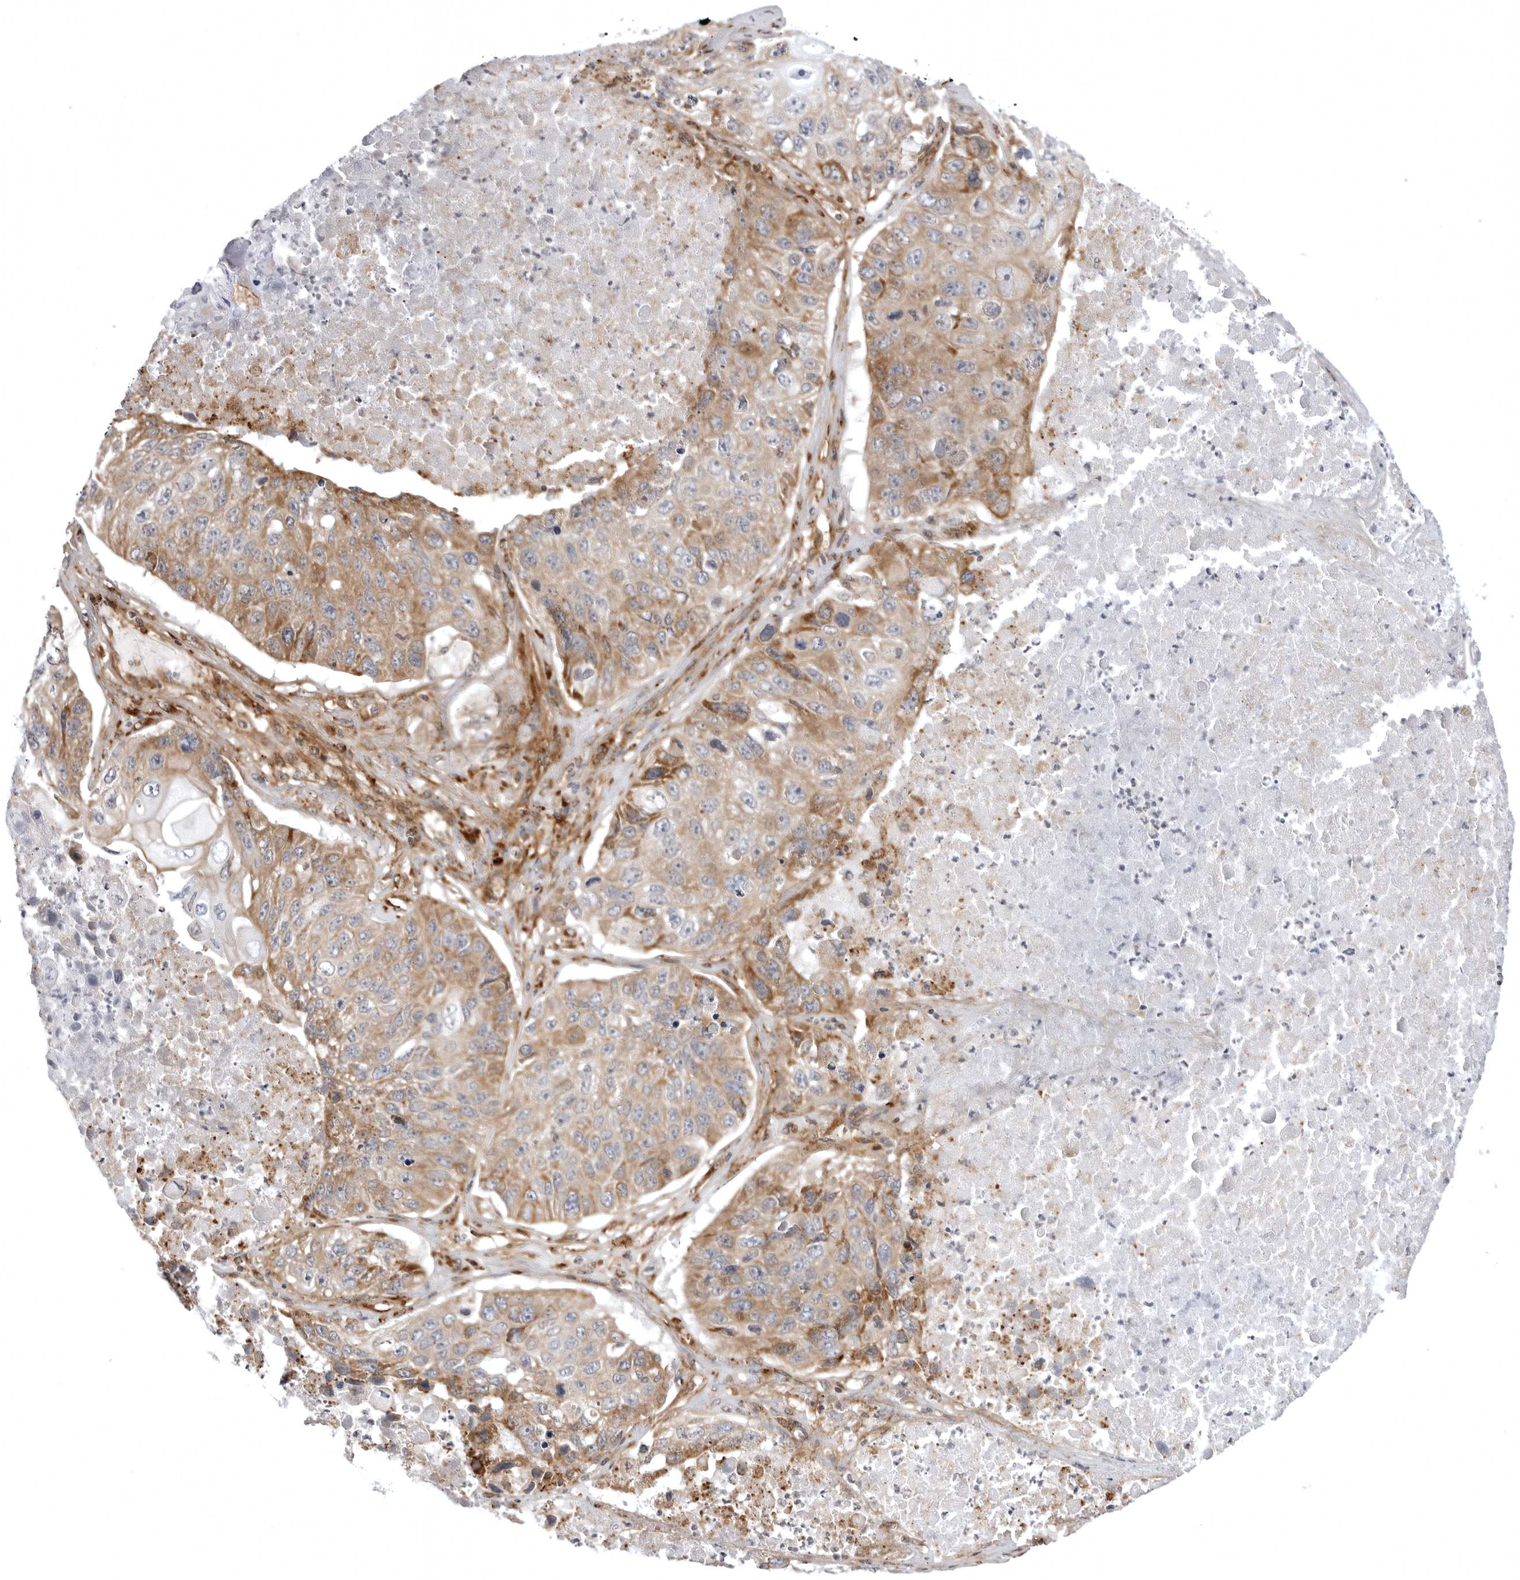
{"staining": {"intensity": "moderate", "quantity": ">75%", "location": "cytoplasmic/membranous"}, "tissue": "lung cancer", "cell_type": "Tumor cells", "image_type": "cancer", "snomed": [{"axis": "morphology", "description": "Squamous cell carcinoma, NOS"}, {"axis": "topography", "description": "Lung"}], "caption": "Immunohistochemistry (IHC) photomicrograph of neoplastic tissue: human lung squamous cell carcinoma stained using IHC exhibits medium levels of moderate protein expression localized specifically in the cytoplasmic/membranous of tumor cells, appearing as a cytoplasmic/membranous brown color.", "gene": "ARL5A", "patient": {"sex": "male", "age": 61}}